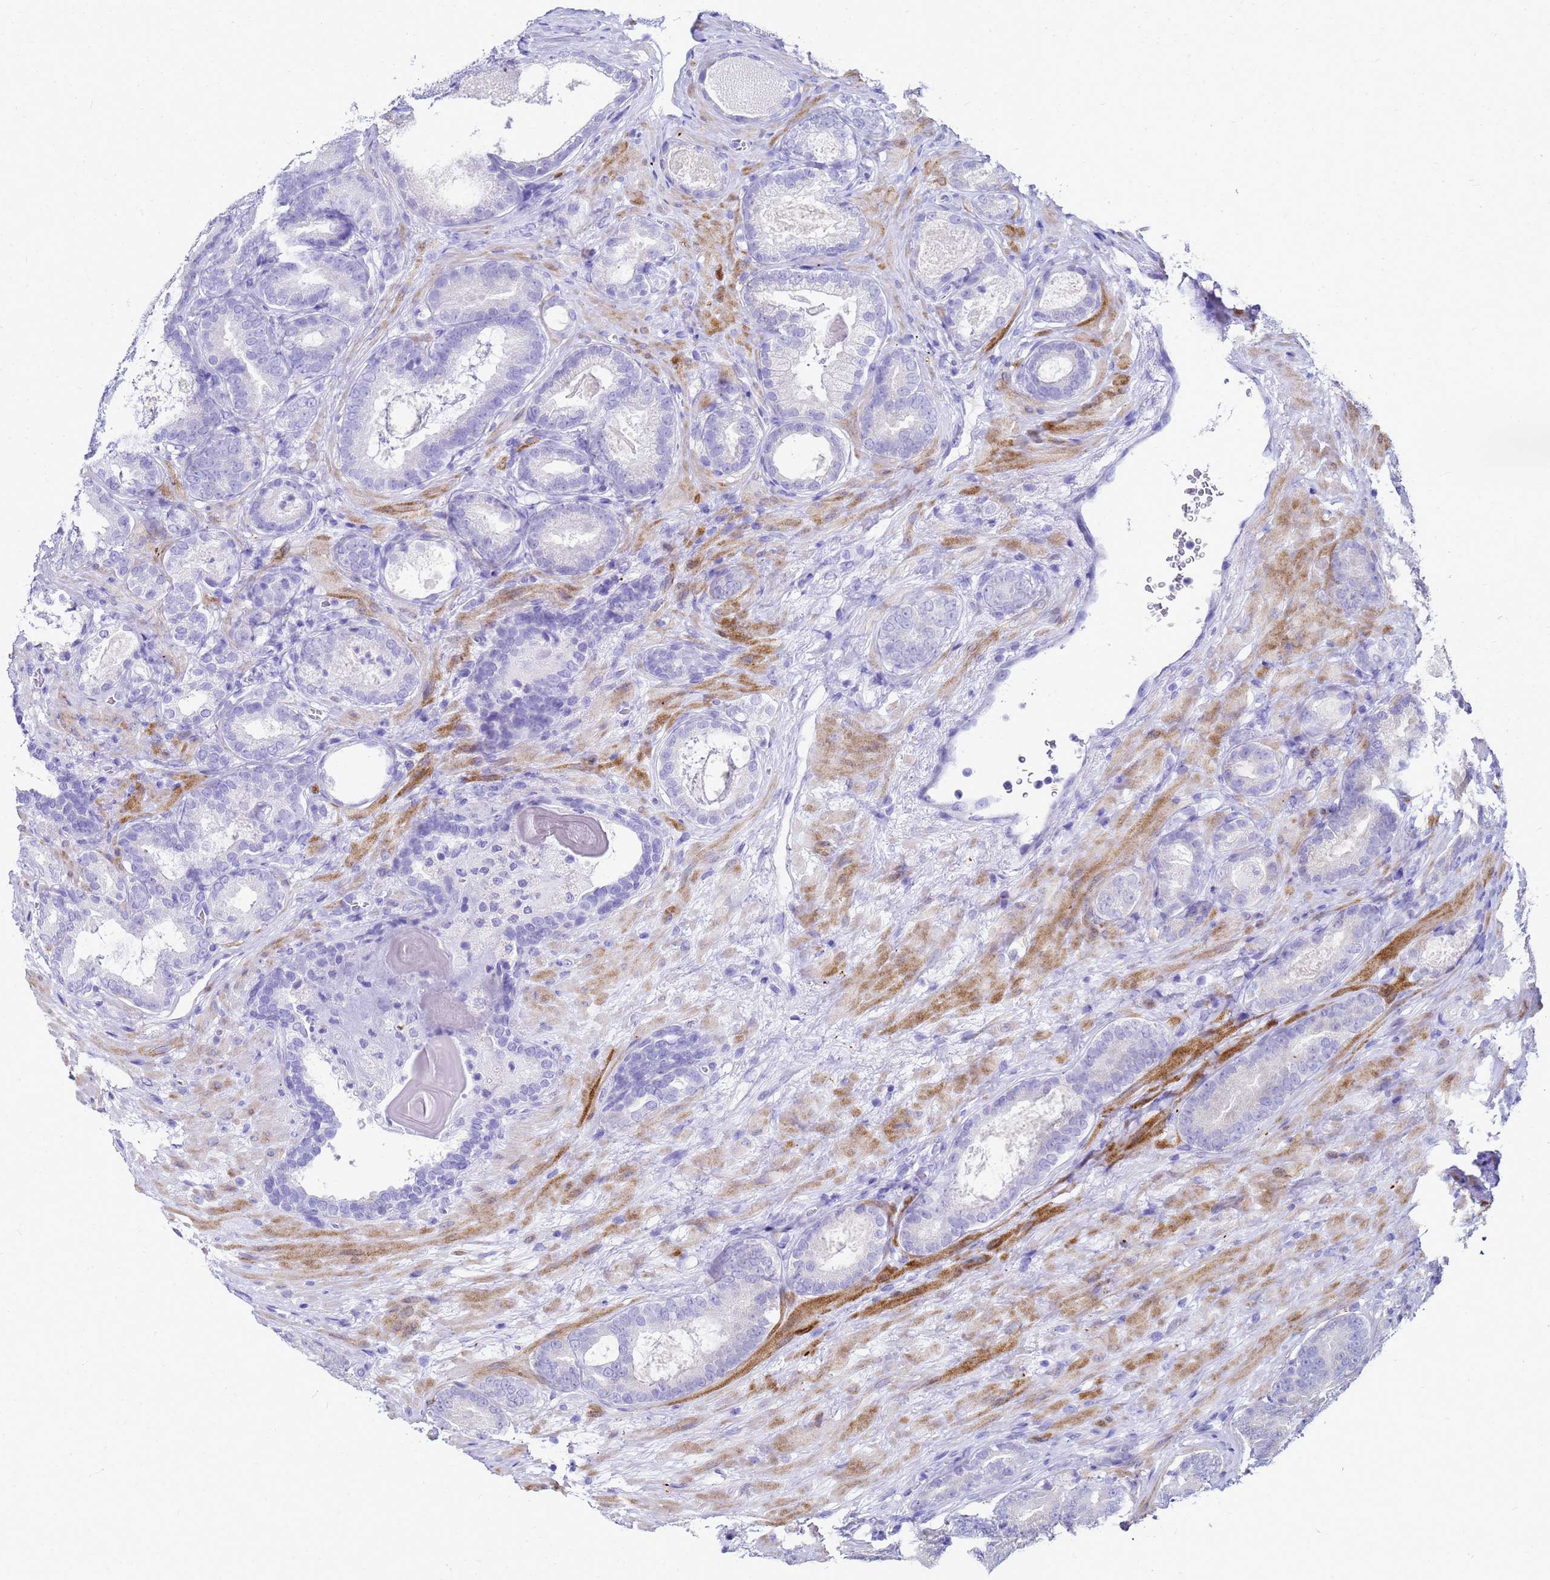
{"staining": {"intensity": "negative", "quantity": "none", "location": "none"}, "tissue": "prostate cancer", "cell_type": "Tumor cells", "image_type": "cancer", "snomed": [{"axis": "morphology", "description": "Adenocarcinoma, High grade"}, {"axis": "topography", "description": "Prostate"}], "caption": "Protein analysis of prostate cancer exhibits no significant expression in tumor cells. (DAB IHC visualized using brightfield microscopy, high magnification).", "gene": "CKB", "patient": {"sex": "male", "age": 66}}